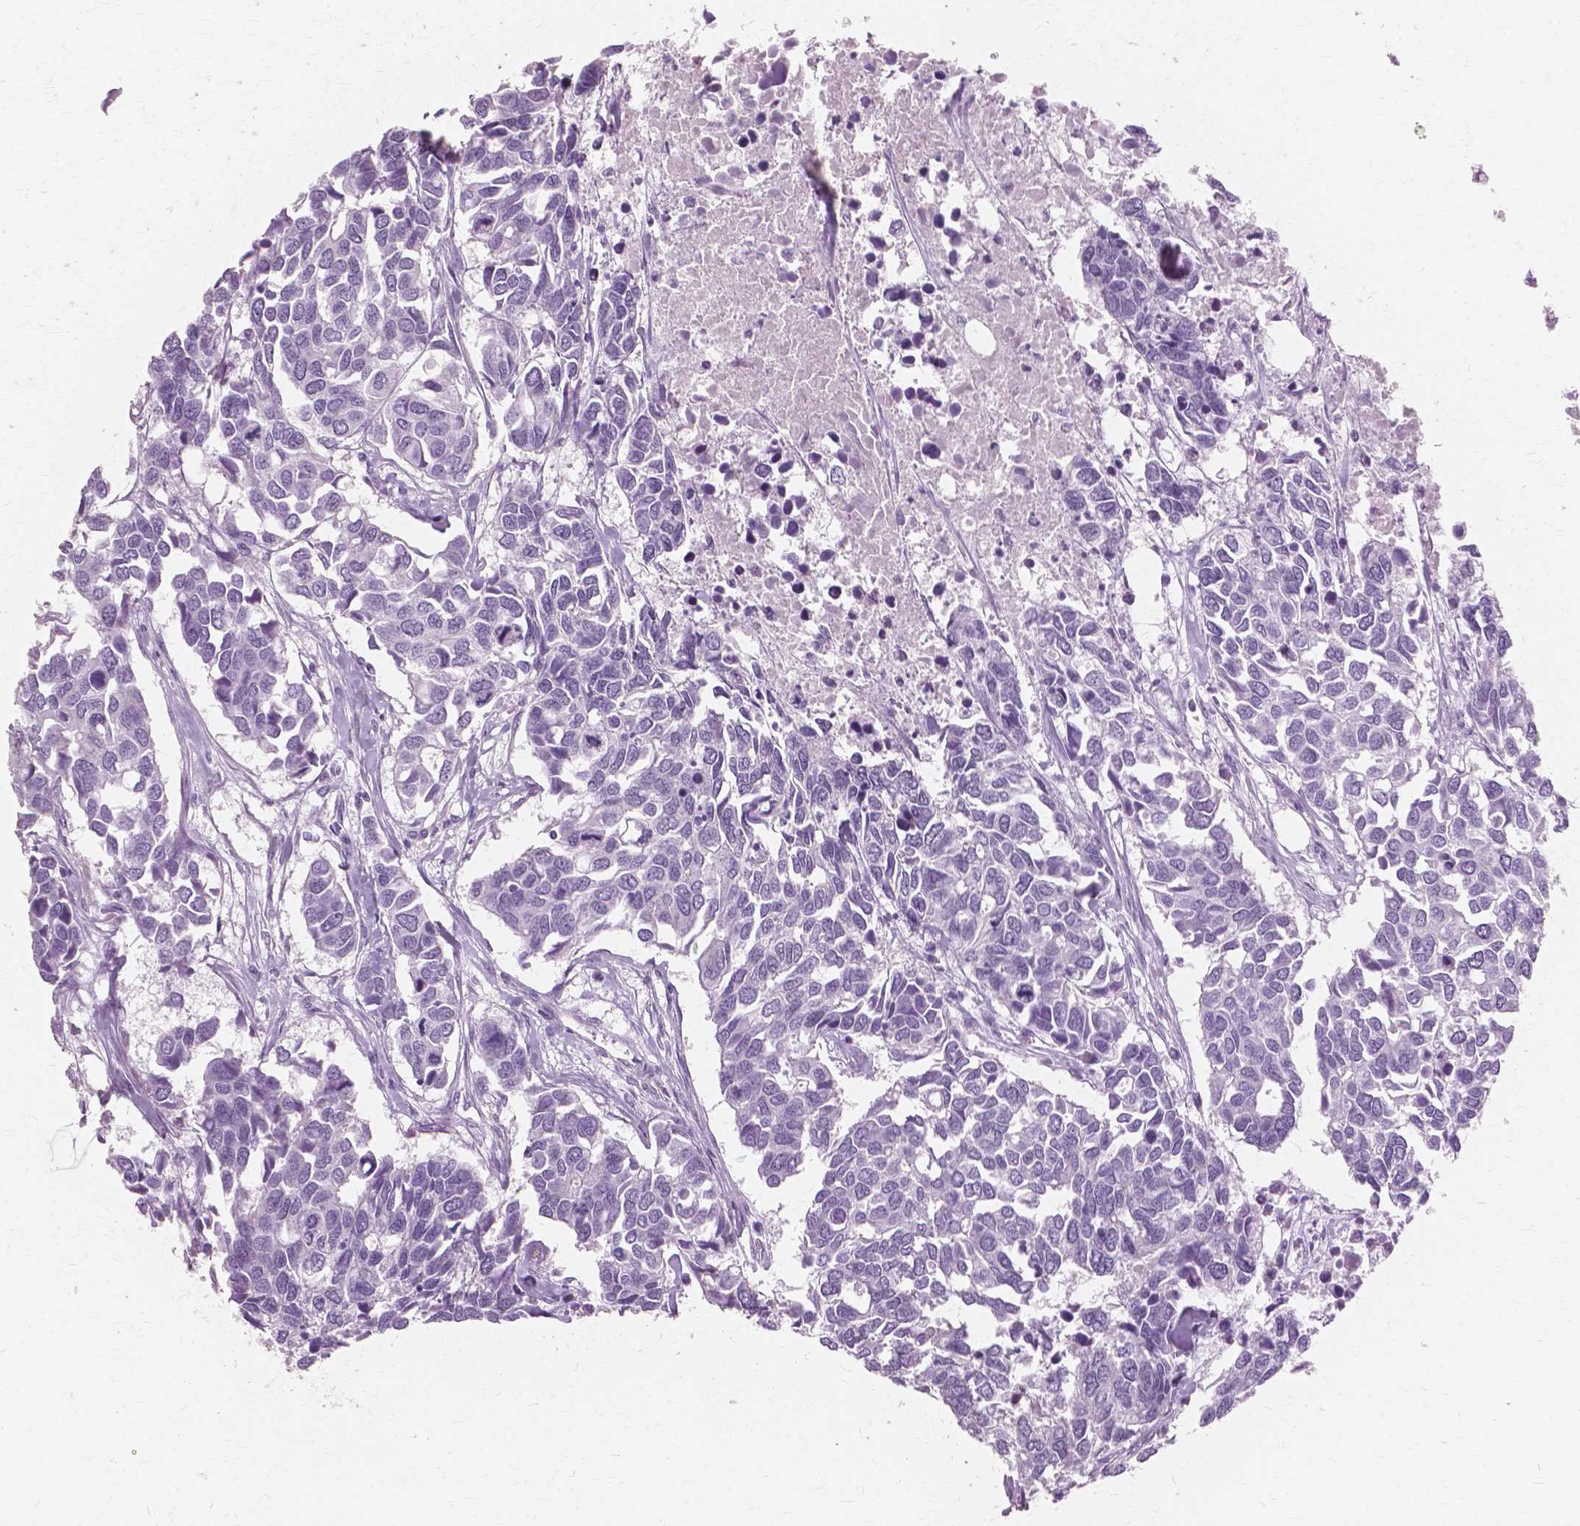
{"staining": {"intensity": "negative", "quantity": "none", "location": "none"}, "tissue": "breast cancer", "cell_type": "Tumor cells", "image_type": "cancer", "snomed": [{"axis": "morphology", "description": "Duct carcinoma"}, {"axis": "topography", "description": "Breast"}], "caption": "DAB (3,3'-diaminobenzidine) immunohistochemical staining of human breast invasive ductal carcinoma exhibits no significant positivity in tumor cells. Nuclei are stained in blue.", "gene": "SFTPD", "patient": {"sex": "female", "age": 83}}